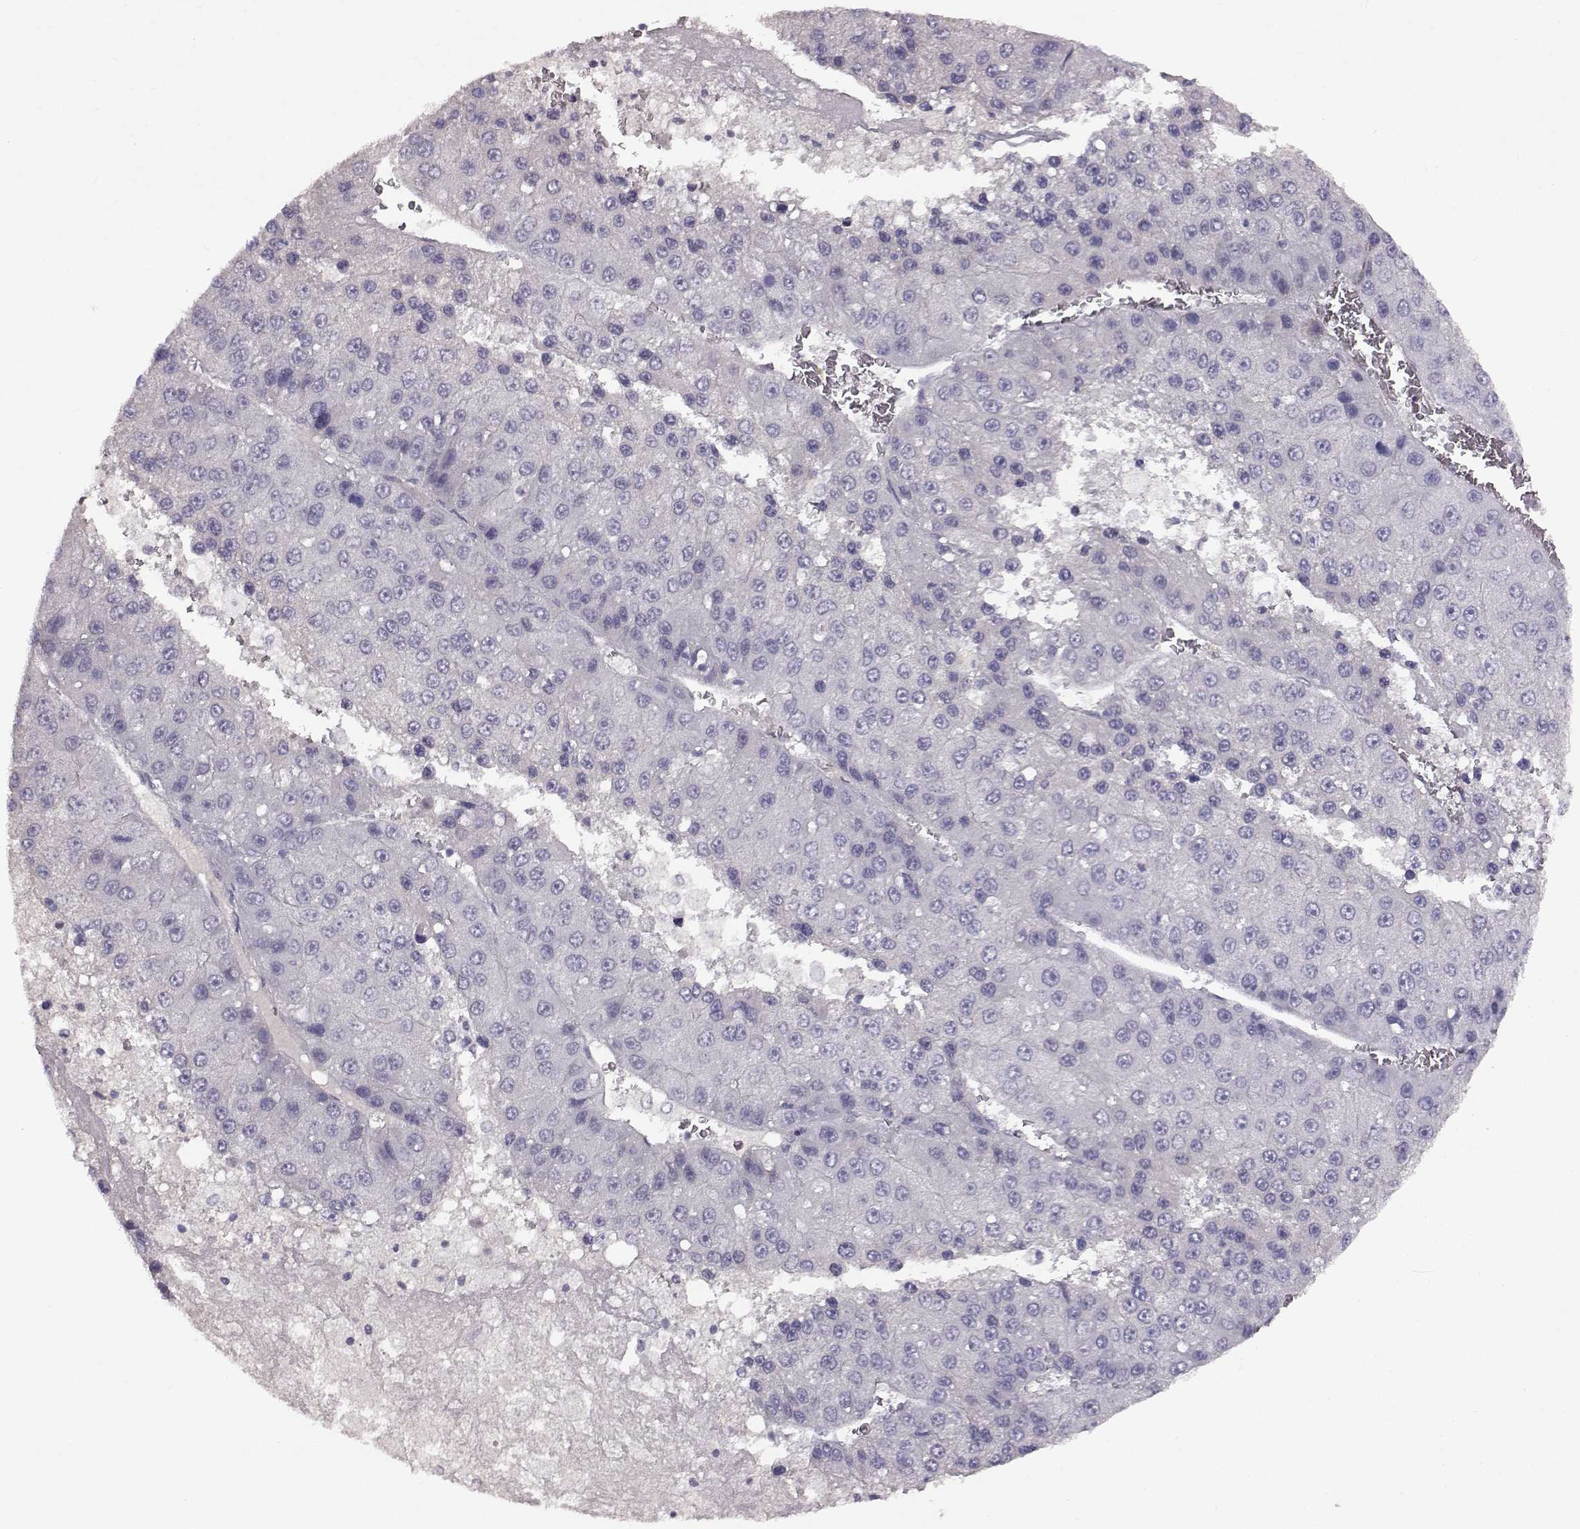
{"staining": {"intensity": "negative", "quantity": "none", "location": "none"}, "tissue": "liver cancer", "cell_type": "Tumor cells", "image_type": "cancer", "snomed": [{"axis": "morphology", "description": "Carcinoma, Hepatocellular, NOS"}, {"axis": "topography", "description": "Liver"}], "caption": "Liver cancer (hepatocellular carcinoma) was stained to show a protein in brown. There is no significant staining in tumor cells.", "gene": "SPAG17", "patient": {"sex": "female", "age": 73}}